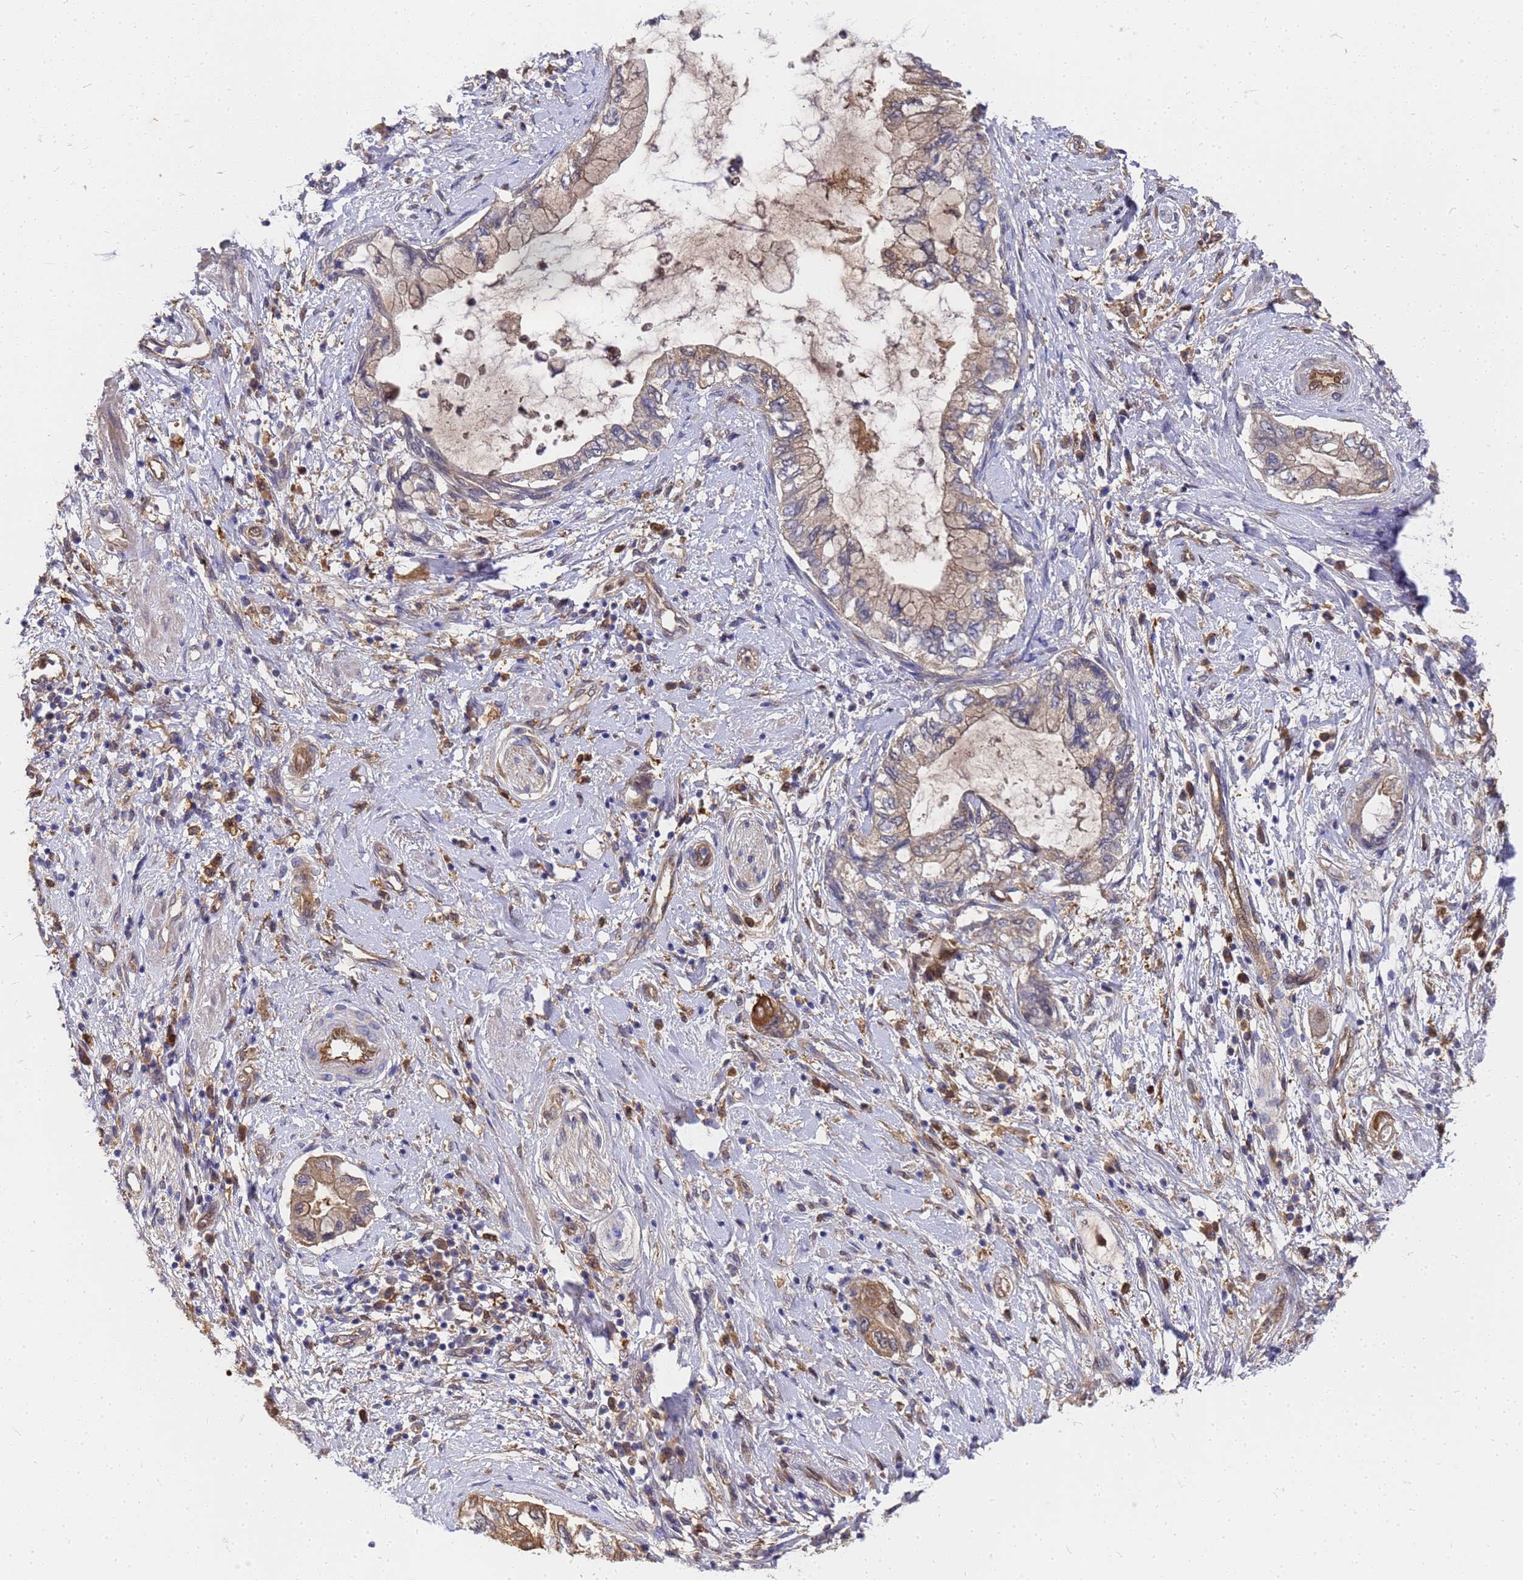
{"staining": {"intensity": "moderate", "quantity": "25%-75%", "location": "cytoplasmic/membranous"}, "tissue": "pancreatic cancer", "cell_type": "Tumor cells", "image_type": "cancer", "snomed": [{"axis": "morphology", "description": "Adenocarcinoma, NOS"}, {"axis": "topography", "description": "Pancreas"}], "caption": "IHC (DAB (3,3'-diaminobenzidine)) staining of human pancreatic cancer reveals moderate cytoplasmic/membranous protein staining in about 25%-75% of tumor cells.", "gene": "SLC35E2B", "patient": {"sex": "female", "age": 73}}